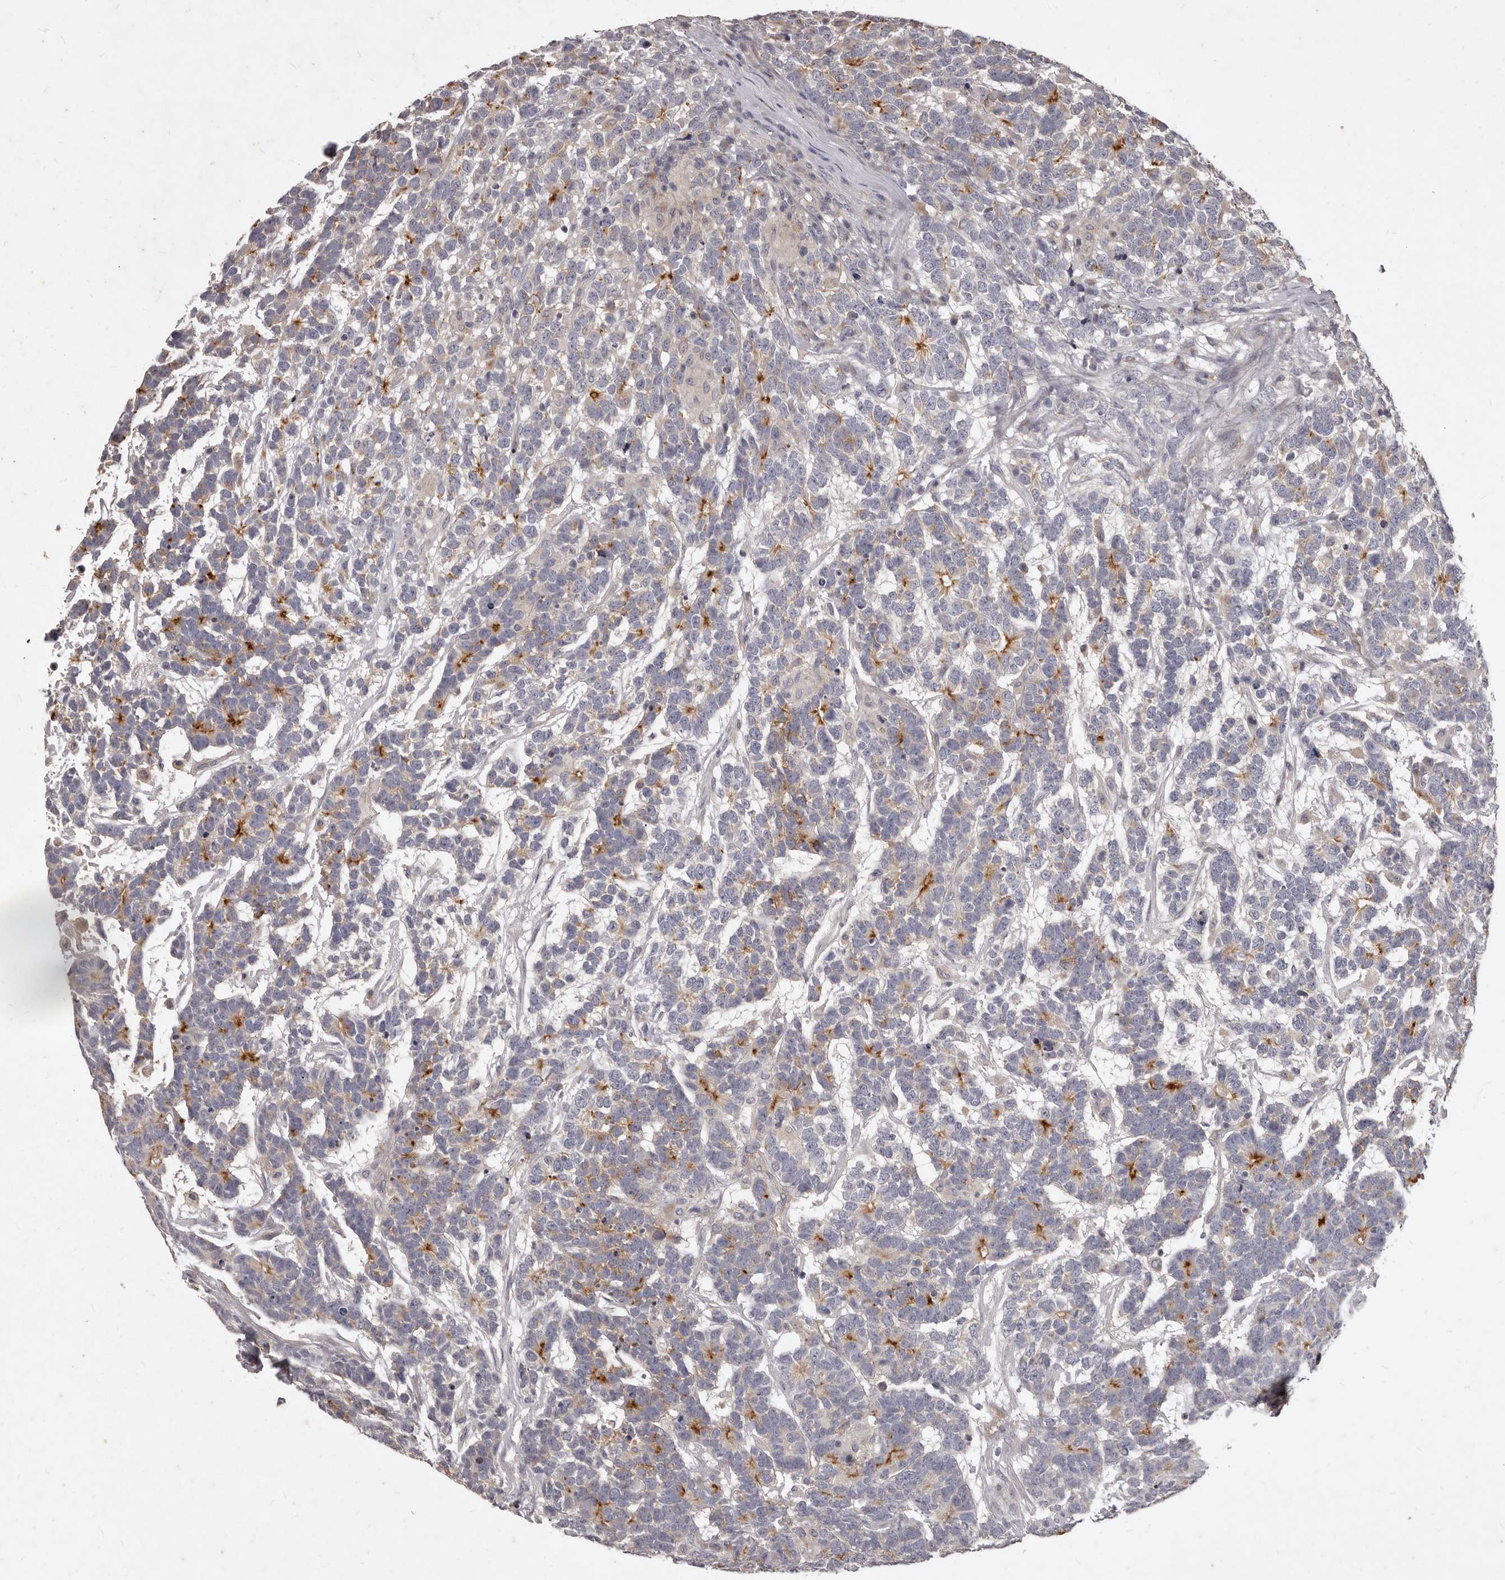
{"staining": {"intensity": "moderate", "quantity": "<25%", "location": "cytoplasmic/membranous"}, "tissue": "testis cancer", "cell_type": "Tumor cells", "image_type": "cancer", "snomed": [{"axis": "morphology", "description": "Carcinoma, Embryonal, NOS"}, {"axis": "topography", "description": "Testis"}], "caption": "Brown immunohistochemical staining in human testis cancer (embryonal carcinoma) demonstrates moderate cytoplasmic/membranous positivity in approximately <25% of tumor cells. The staining was performed using DAB (3,3'-diaminobenzidine), with brown indicating positive protein expression. Nuclei are stained blue with hematoxylin.", "gene": "GPRC5C", "patient": {"sex": "male", "age": 26}}